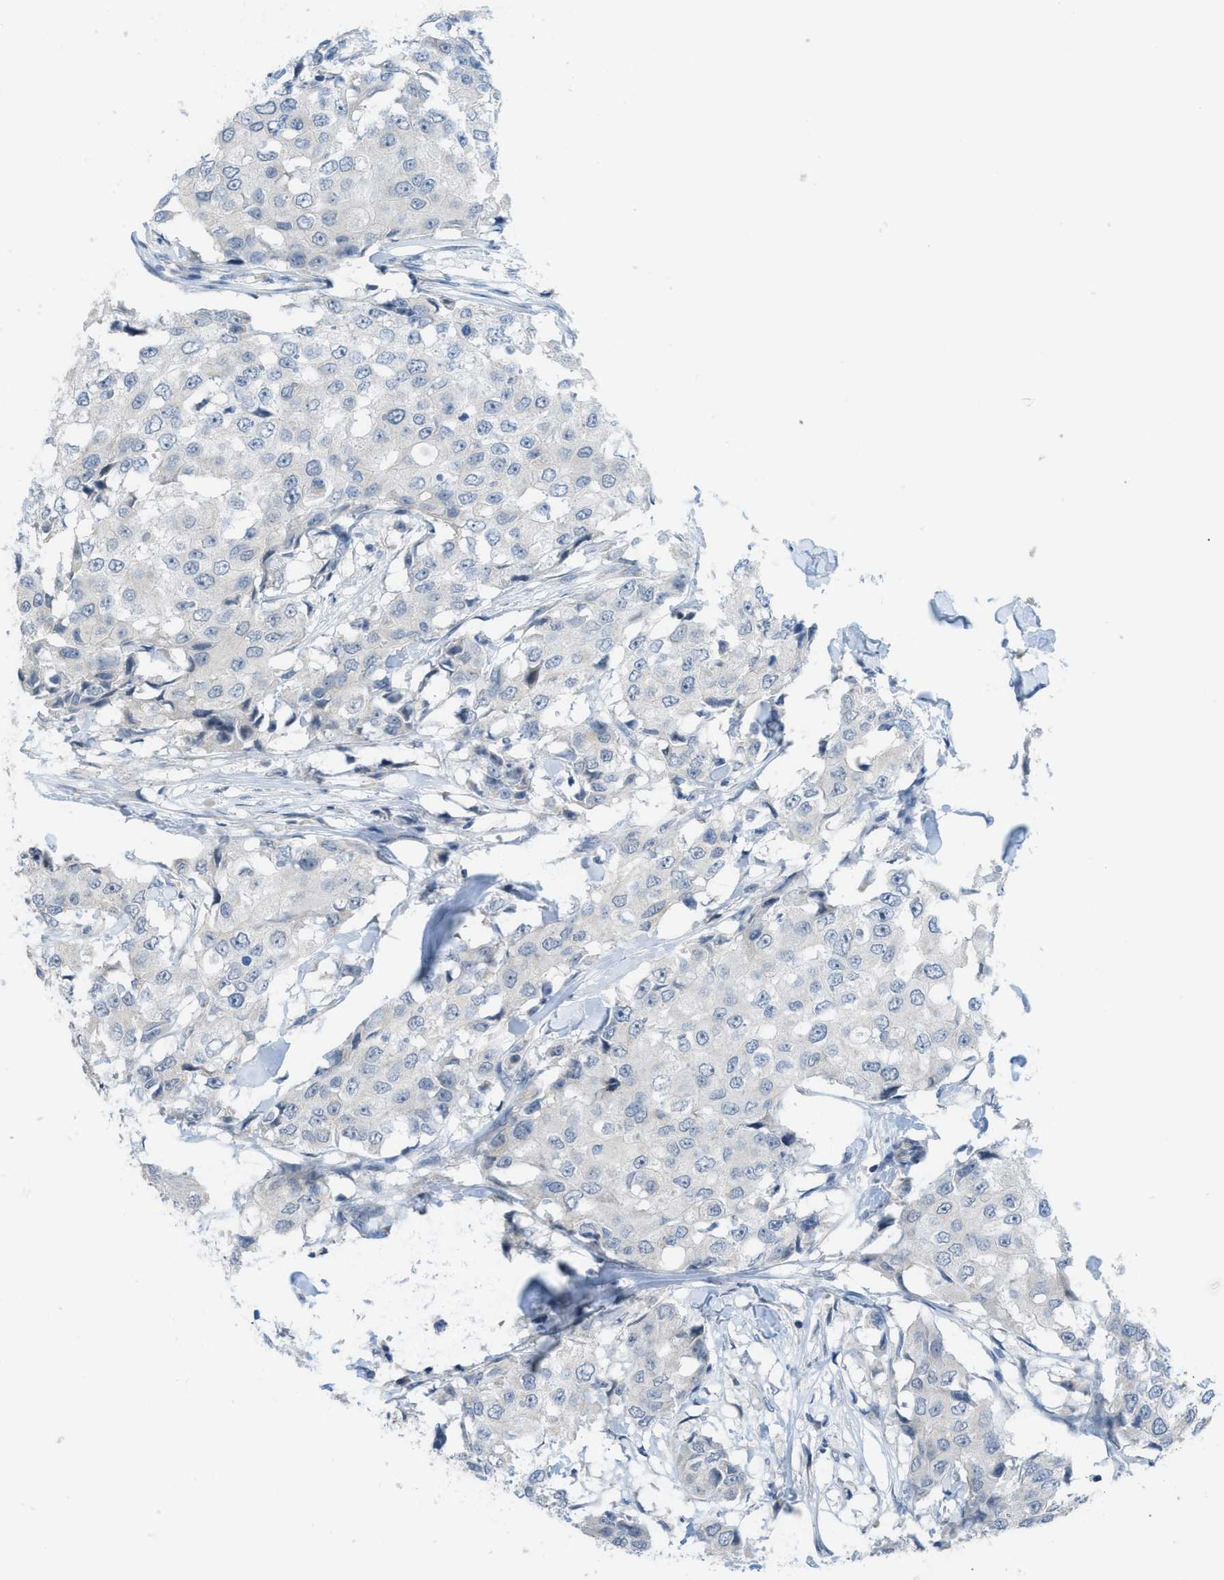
{"staining": {"intensity": "negative", "quantity": "none", "location": "none"}, "tissue": "breast cancer", "cell_type": "Tumor cells", "image_type": "cancer", "snomed": [{"axis": "morphology", "description": "Duct carcinoma"}, {"axis": "topography", "description": "Breast"}], "caption": "The image reveals no significant staining in tumor cells of breast cancer.", "gene": "TXNDC2", "patient": {"sex": "female", "age": 27}}